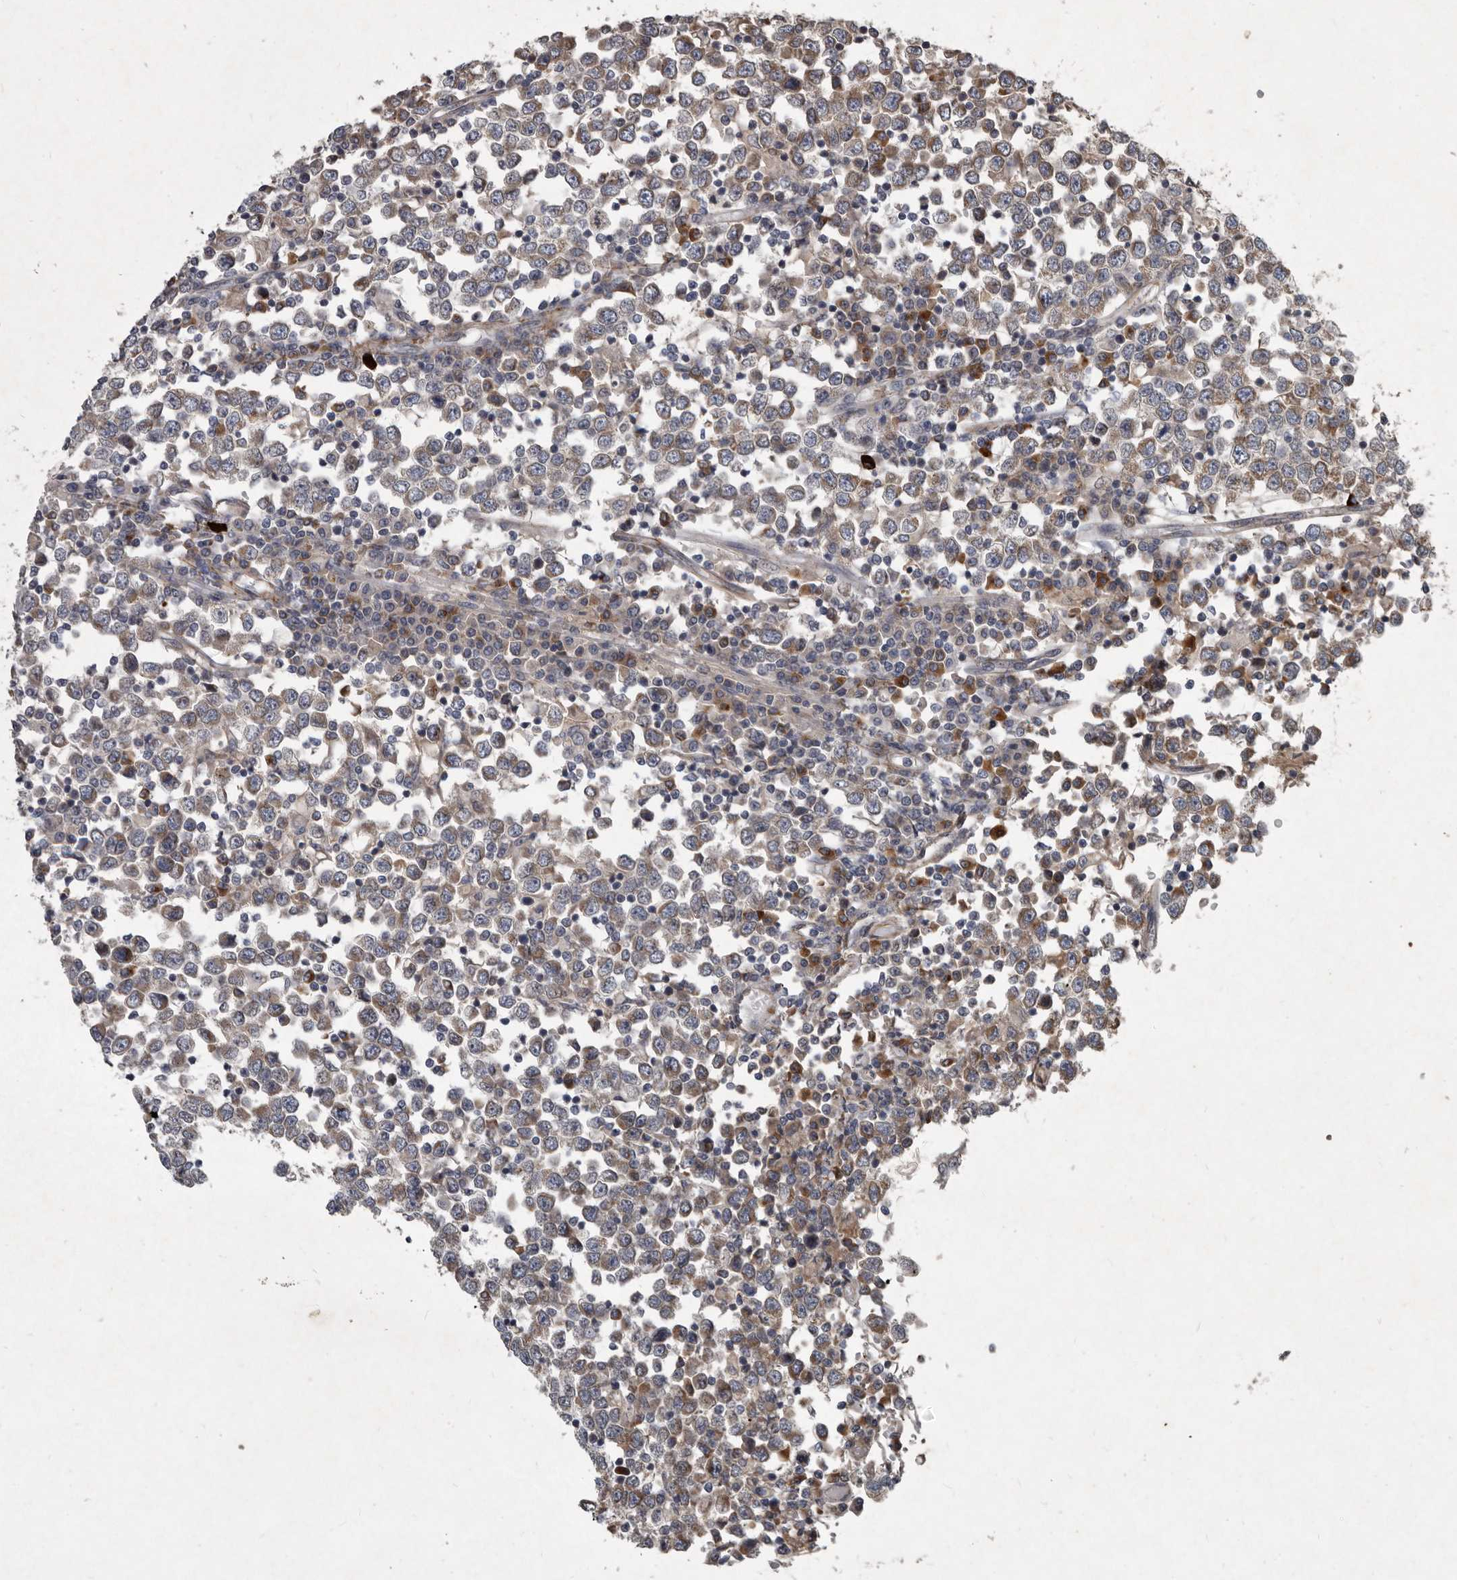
{"staining": {"intensity": "weak", "quantity": "25%-75%", "location": "cytoplasmic/membranous"}, "tissue": "testis cancer", "cell_type": "Tumor cells", "image_type": "cancer", "snomed": [{"axis": "morphology", "description": "Seminoma, NOS"}, {"axis": "topography", "description": "Testis"}], "caption": "This is a histology image of immunohistochemistry staining of seminoma (testis), which shows weak expression in the cytoplasmic/membranous of tumor cells.", "gene": "MRPS15", "patient": {"sex": "male", "age": 65}}